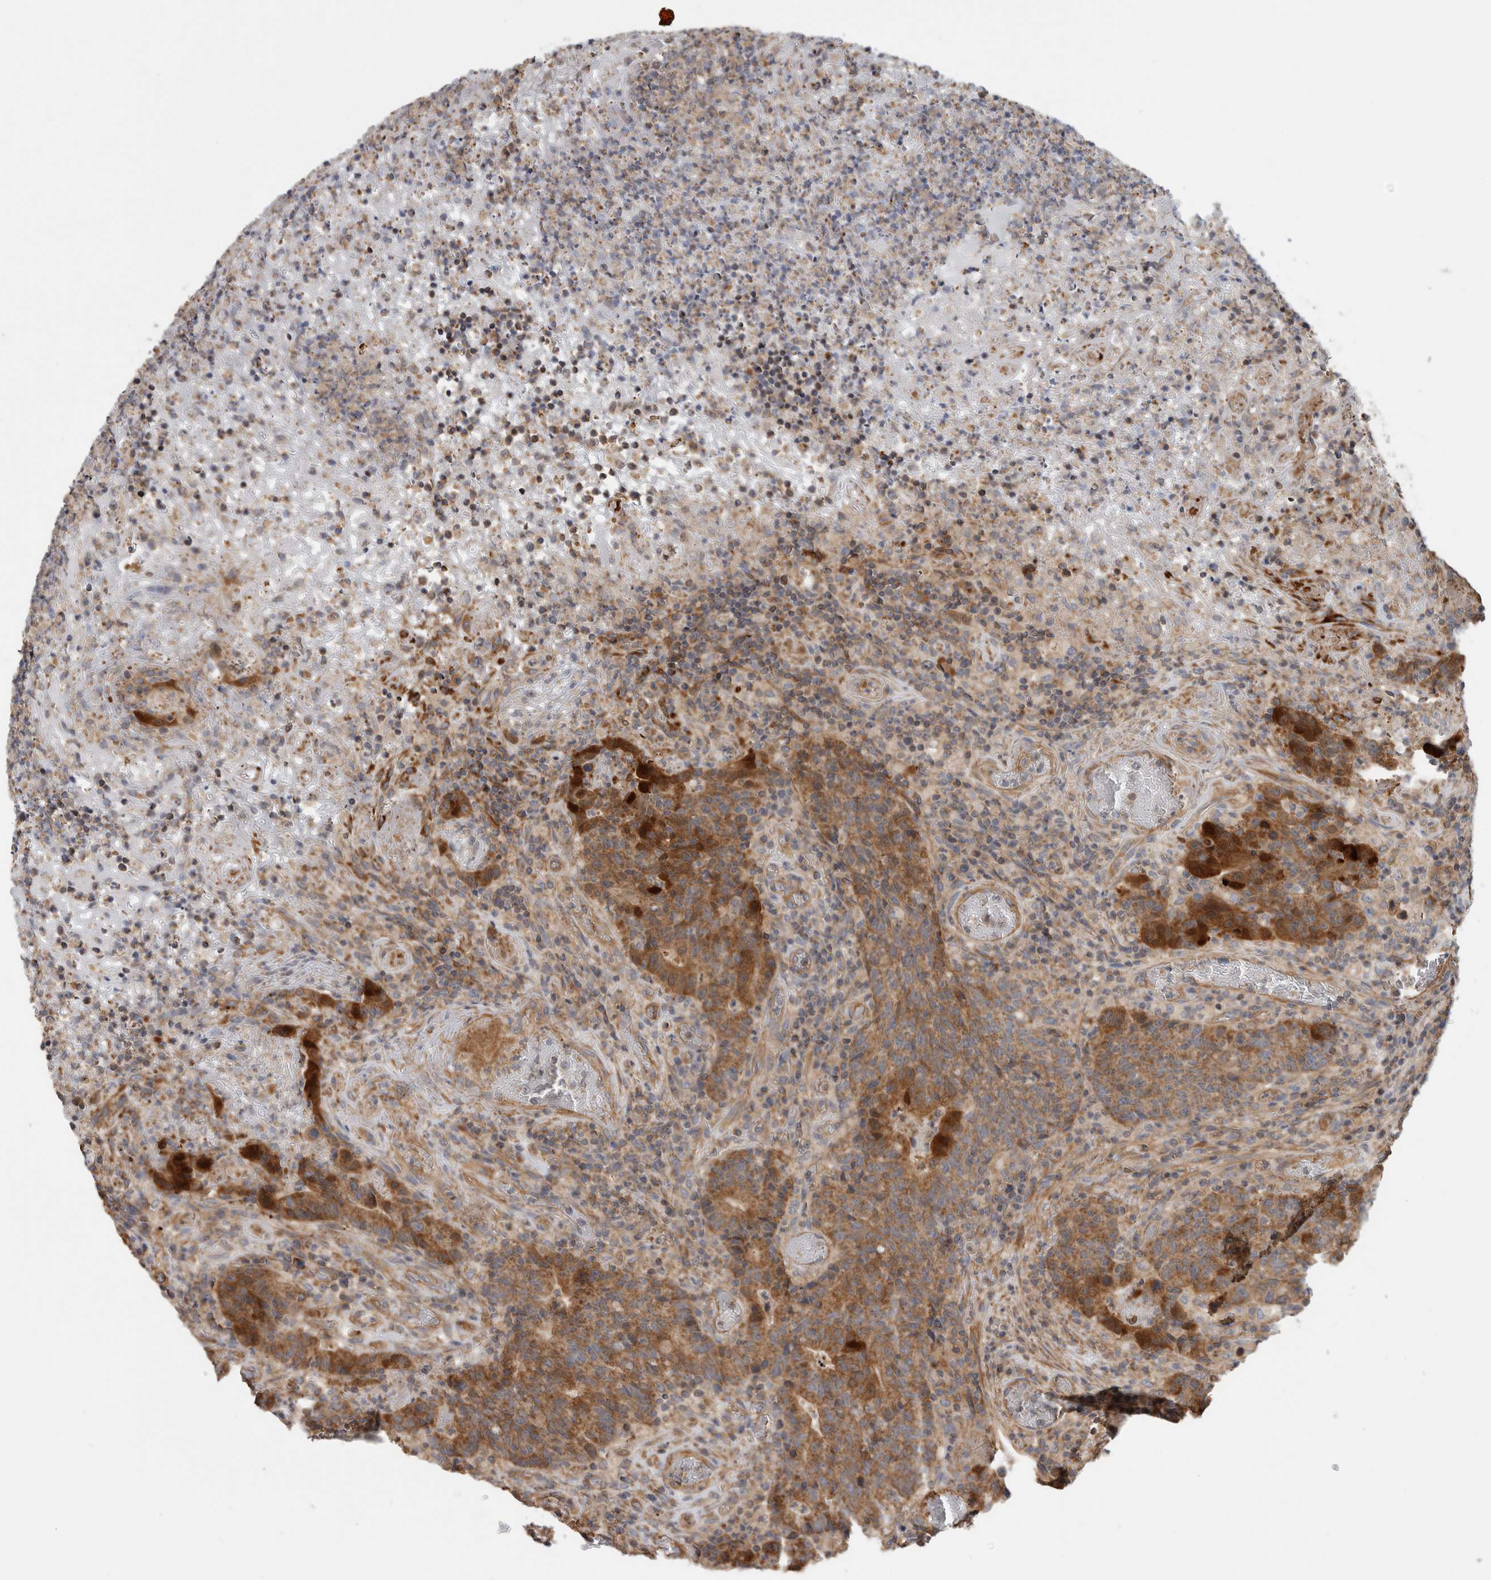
{"staining": {"intensity": "strong", "quantity": ">75%", "location": "cytoplasmic/membranous"}, "tissue": "colorectal cancer", "cell_type": "Tumor cells", "image_type": "cancer", "snomed": [{"axis": "morphology", "description": "Adenocarcinoma, NOS"}, {"axis": "topography", "description": "Colon"}], "caption": "Human colorectal cancer (adenocarcinoma) stained for a protein (brown) exhibits strong cytoplasmic/membranous positive expression in about >75% of tumor cells.", "gene": "SFXN2", "patient": {"sex": "female", "age": 75}}